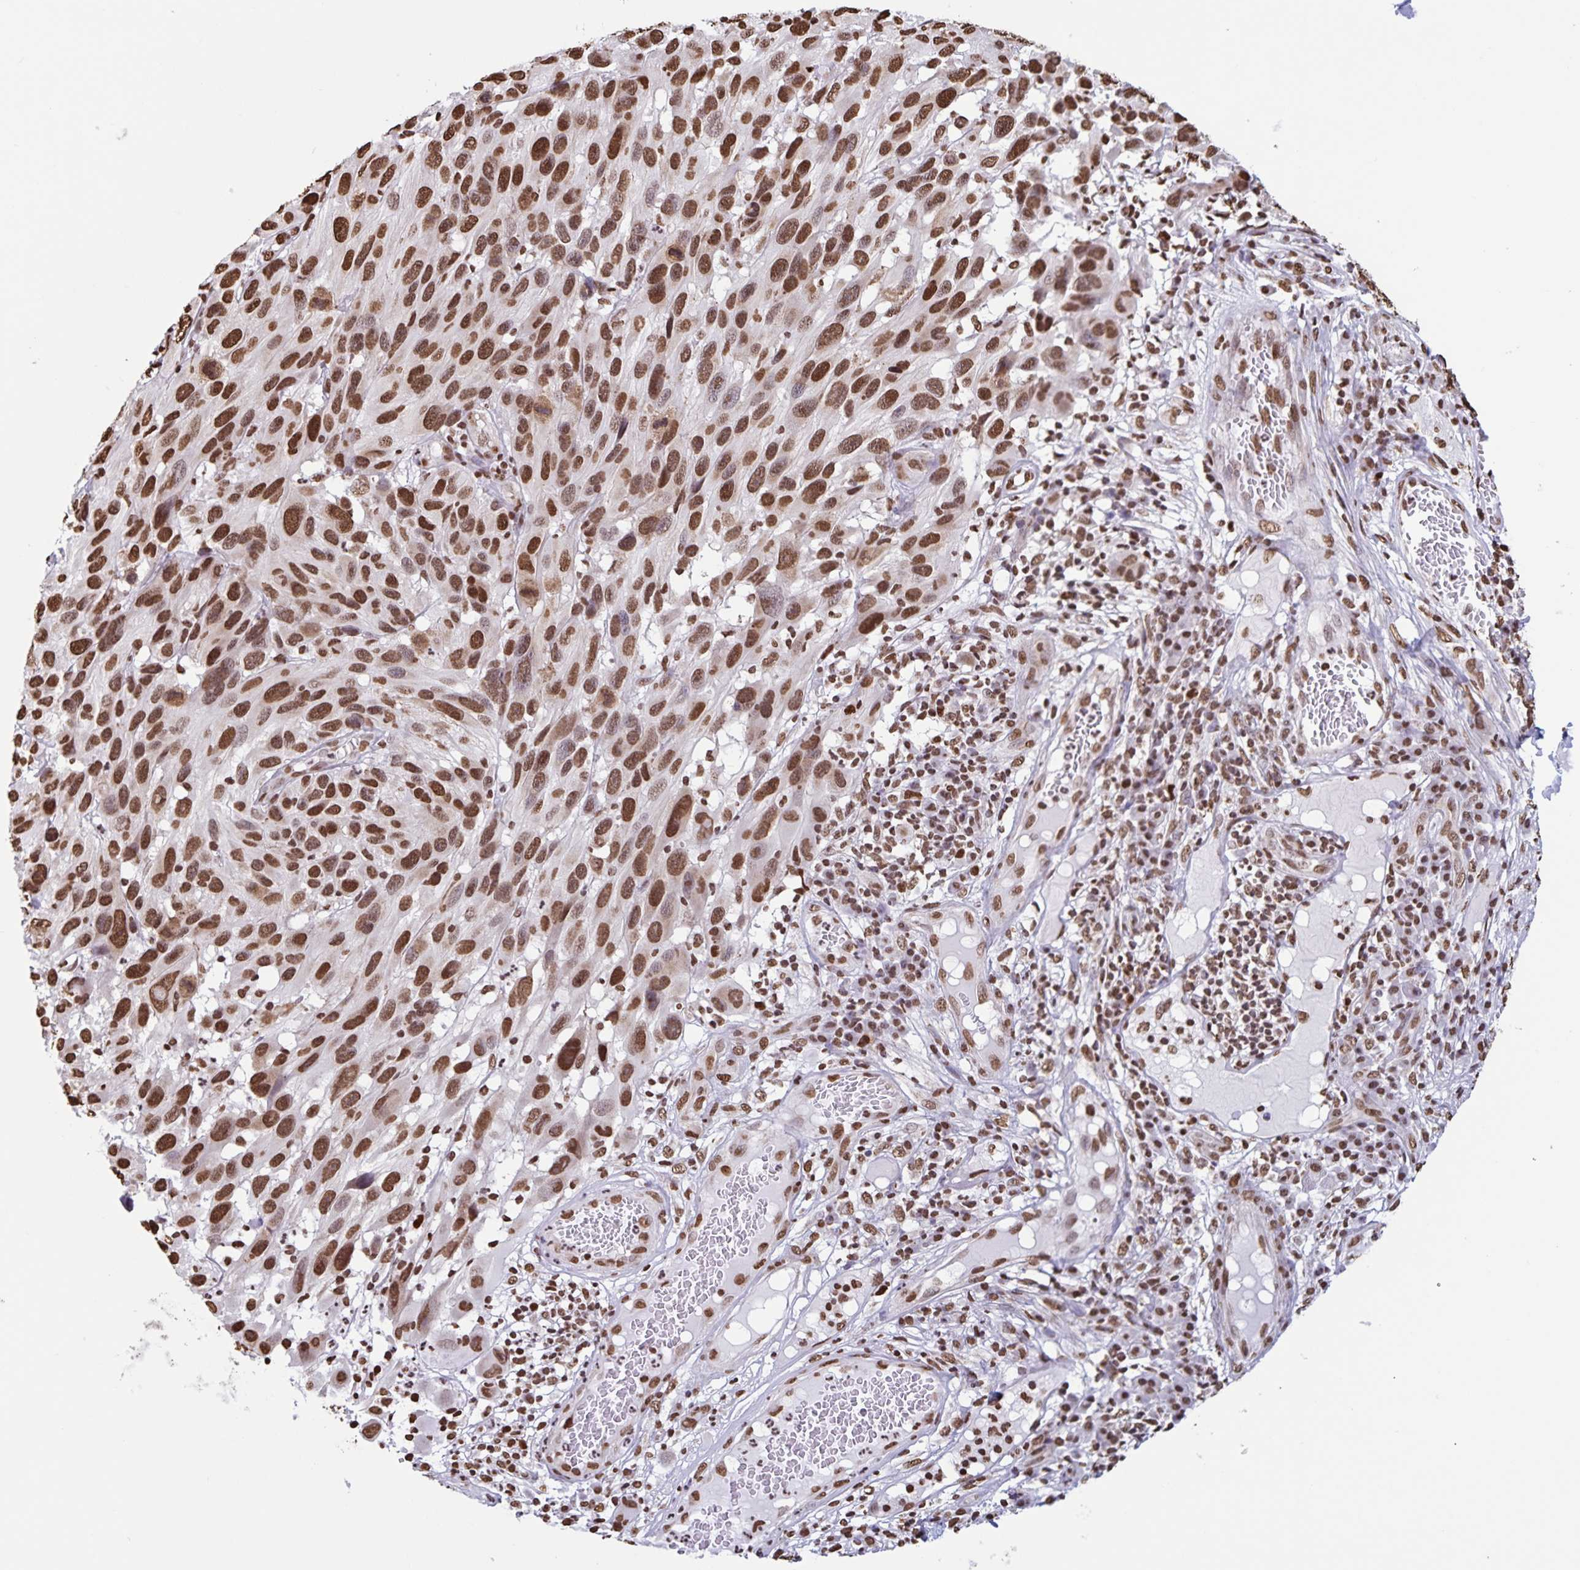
{"staining": {"intensity": "strong", "quantity": ">75%", "location": "nuclear"}, "tissue": "melanoma", "cell_type": "Tumor cells", "image_type": "cancer", "snomed": [{"axis": "morphology", "description": "Malignant melanoma, NOS"}, {"axis": "topography", "description": "Skin"}], "caption": "Malignant melanoma stained with immunohistochemistry (IHC) displays strong nuclear positivity in approximately >75% of tumor cells.", "gene": "DUT", "patient": {"sex": "male", "age": 53}}